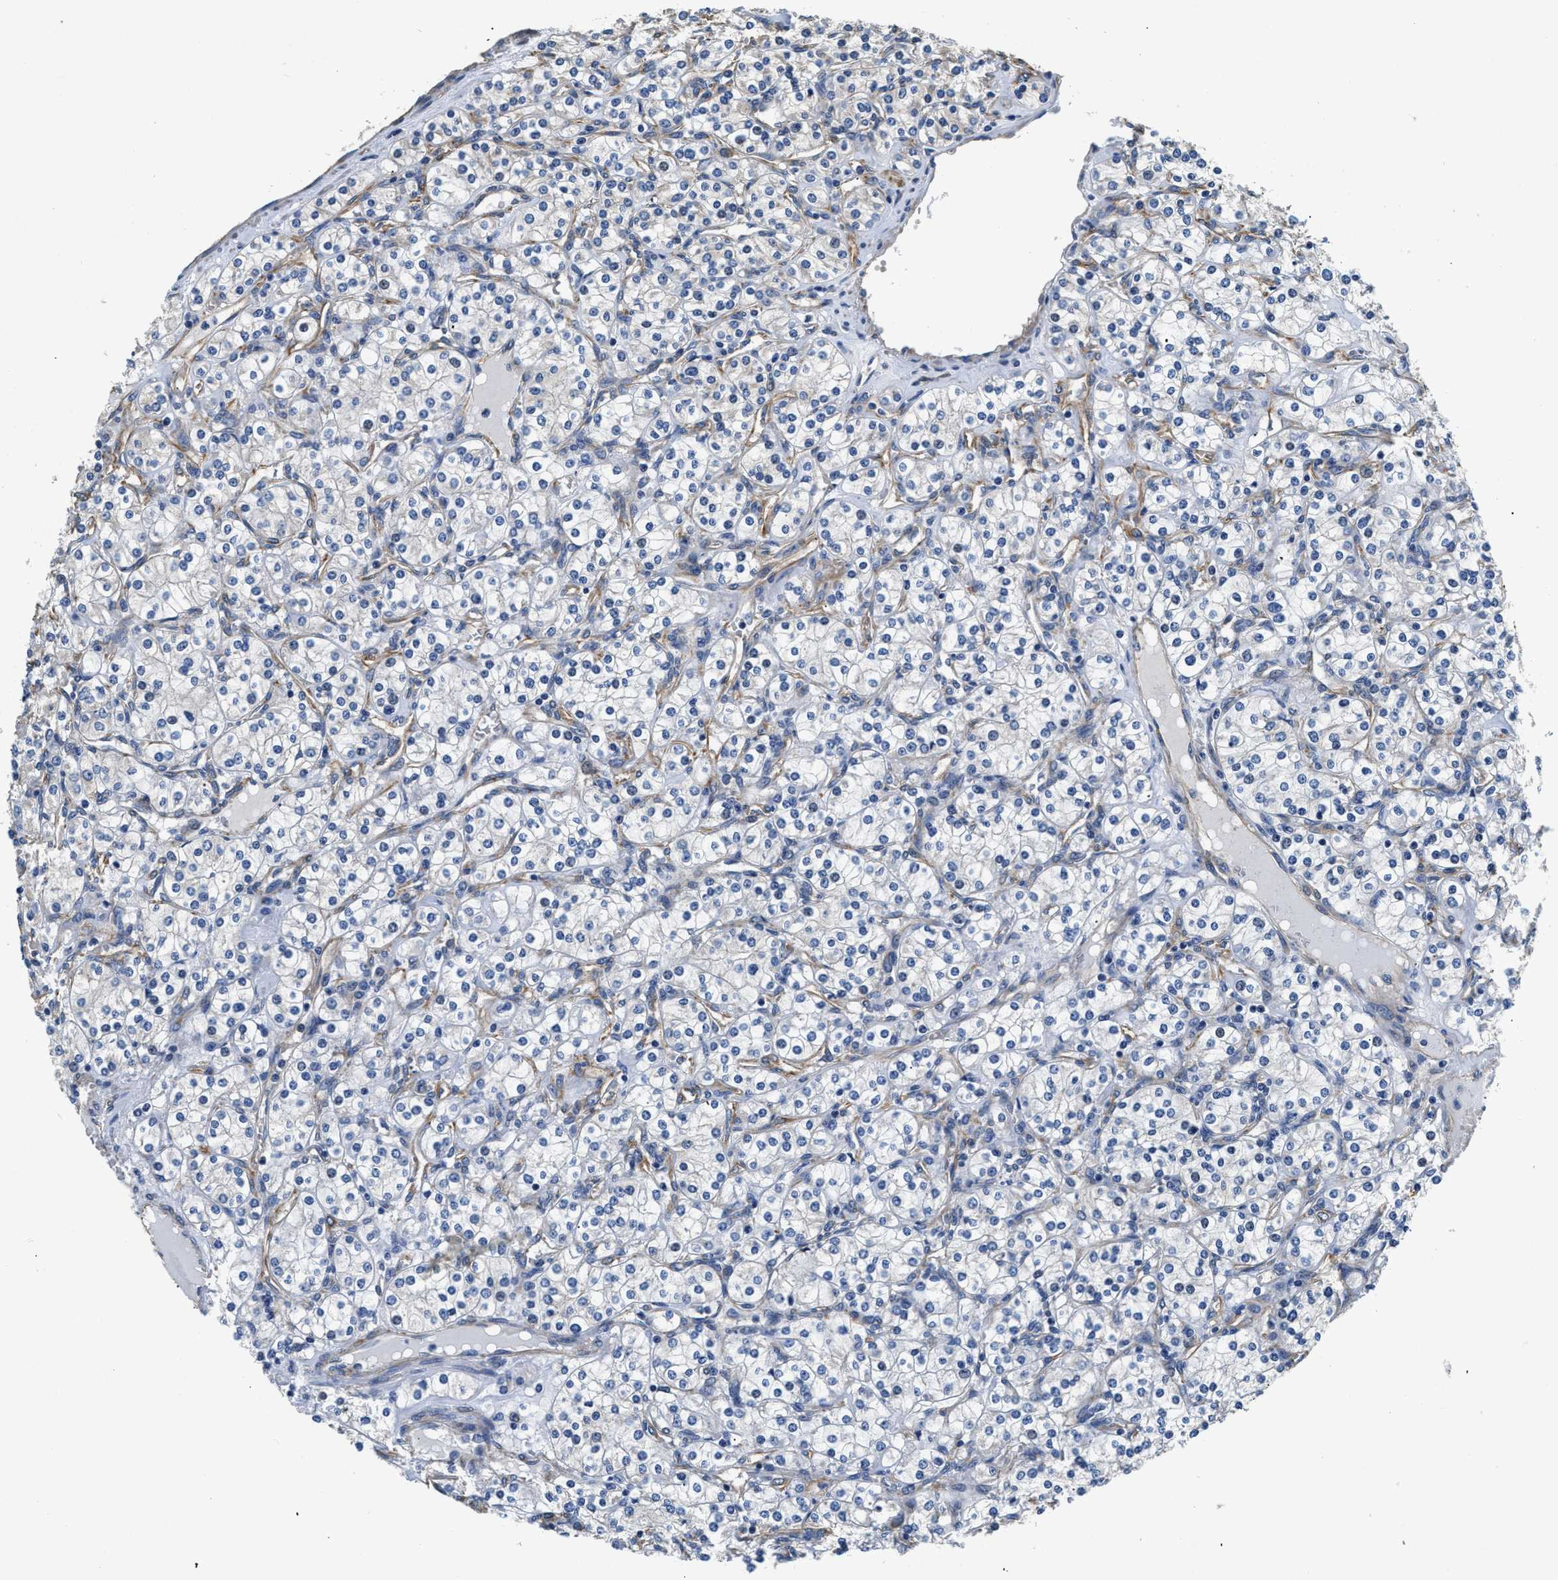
{"staining": {"intensity": "negative", "quantity": "none", "location": "none"}, "tissue": "renal cancer", "cell_type": "Tumor cells", "image_type": "cancer", "snomed": [{"axis": "morphology", "description": "Adenocarcinoma, NOS"}, {"axis": "topography", "description": "Kidney"}], "caption": "This is a micrograph of immunohistochemistry (IHC) staining of renal adenocarcinoma, which shows no staining in tumor cells.", "gene": "CSDE1", "patient": {"sex": "male", "age": 77}}